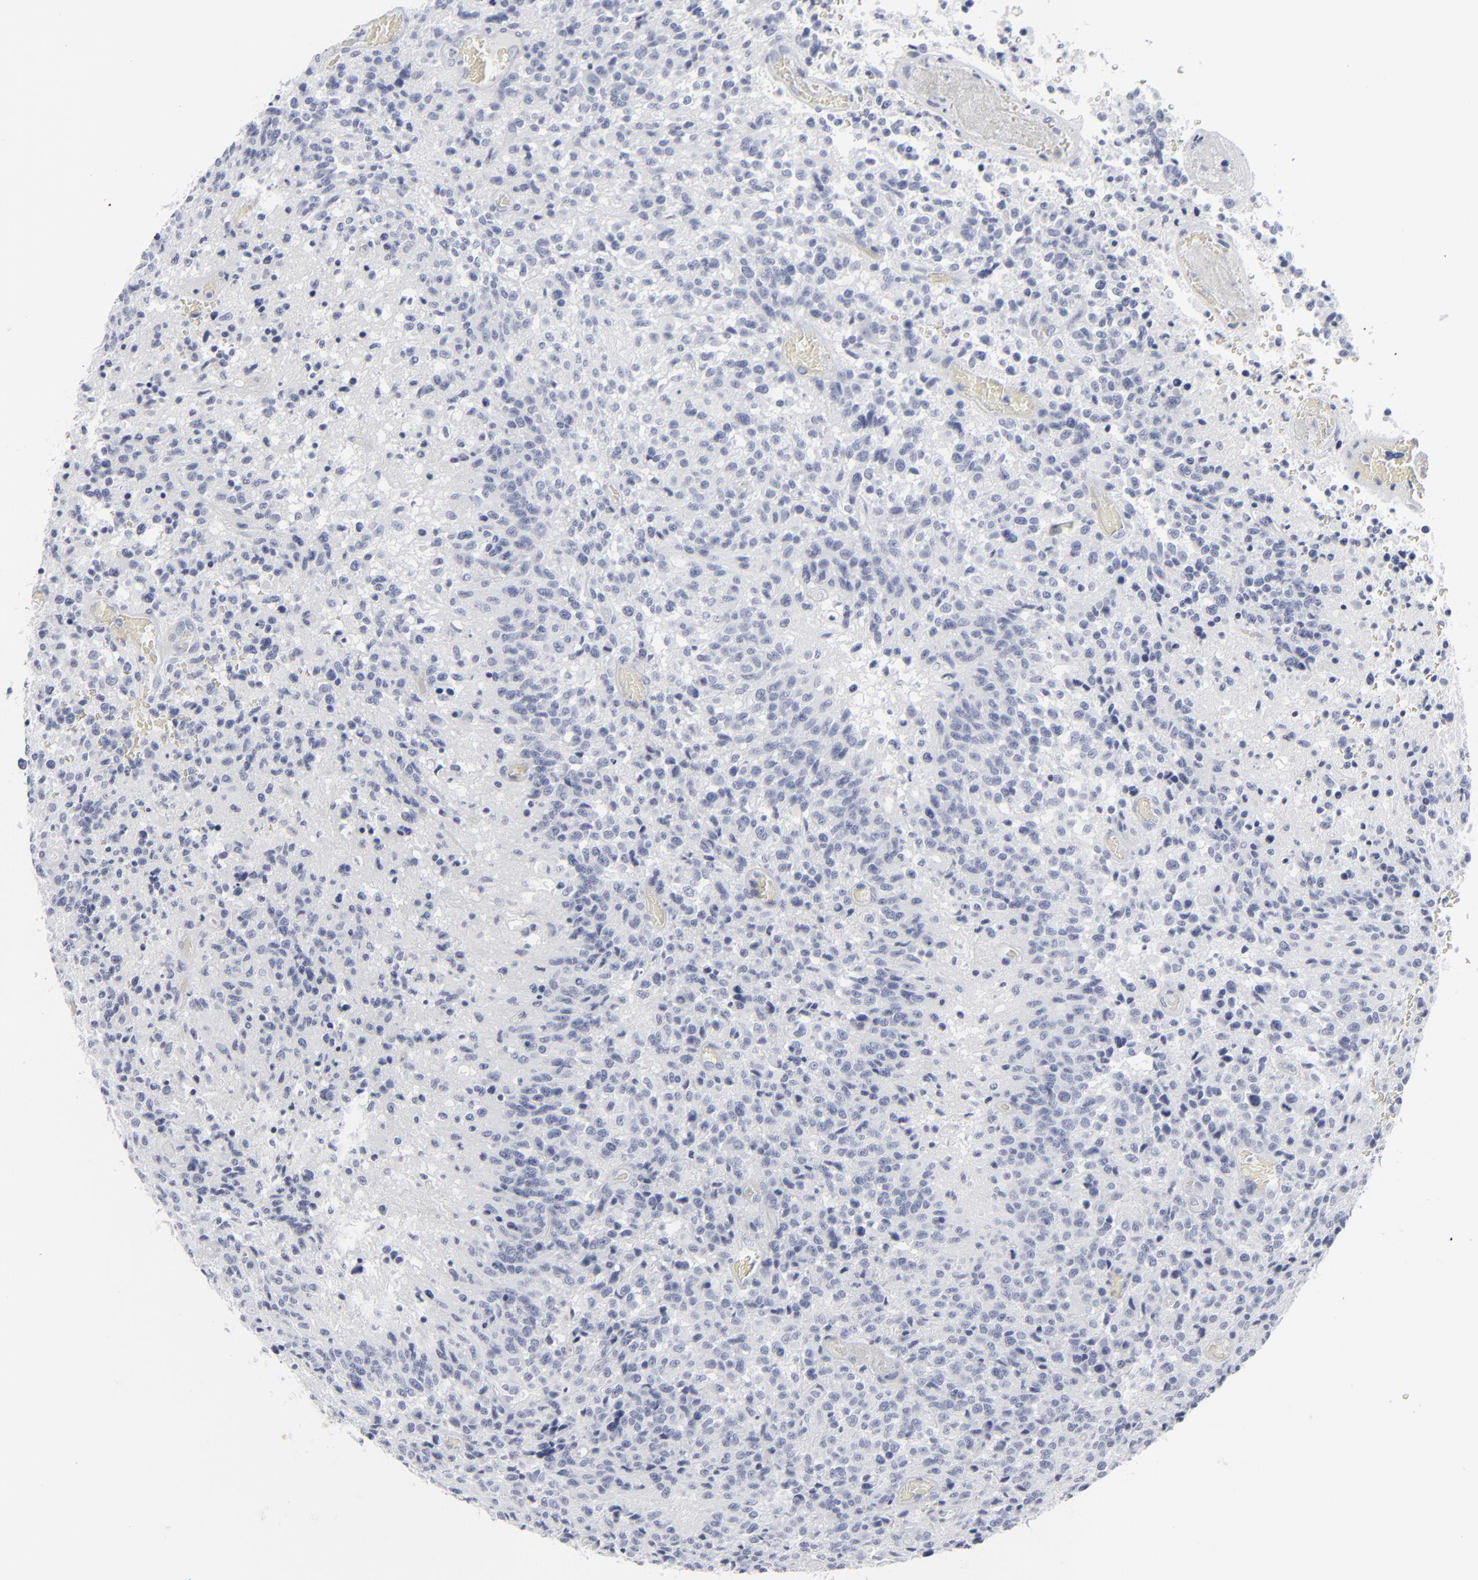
{"staining": {"intensity": "negative", "quantity": "none", "location": "none"}, "tissue": "glioma", "cell_type": "Tumor cells", "image_type": "cancer", "snomed": [{"axis": "morphology", "description": "Glioma, malignant, High grade"}, {"axis": "topography", "description": "Brain"}], "caption": "Malignant glioma (high-grade) stained for a protein using immunohistochemistry (IHC) exhibits no positivity tumor cells.", "gene": "MSLN", "patient": {"sex": "male", "age": 36}}